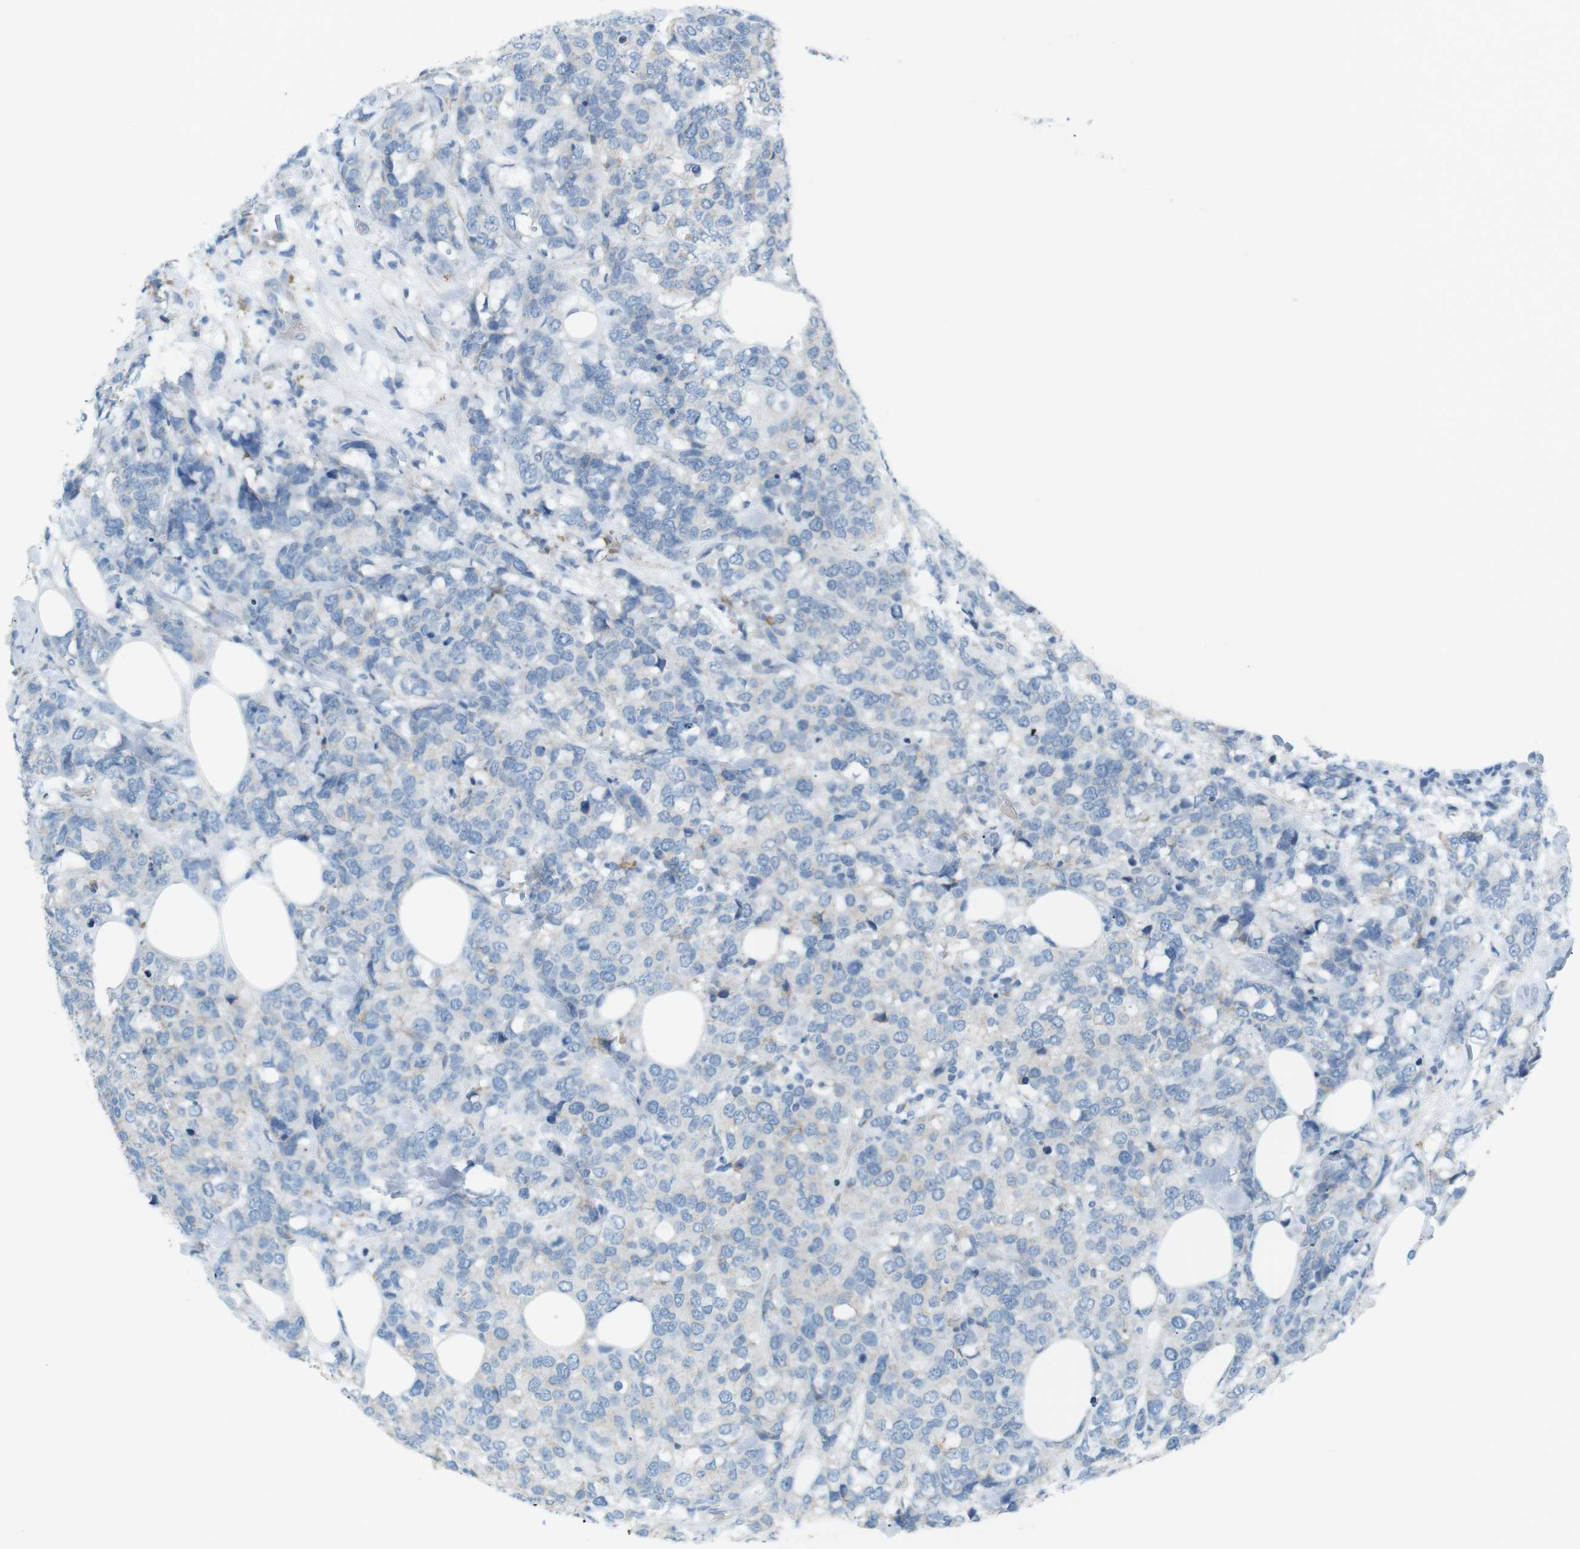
{"staining": {"intensity": "negative", "quantity": "none", "location": "none"}, "tissue": "breast cancer", "cell_type": "Tumor cells", "image_type": "cancer", "snomed": [{"axis": "morphology", "description": "Lobular carcinoma"}, {"axis": "topography", "description": "Breast"}], "caption": "Immunohistochemical staining of breast lobular carcinoma reveals no significant staining in tumor cells. (DAB (3,3'-diaminobenzidine) IHC with hematoxylin counter stain).", "gene": "VAMP1", "patient": {"sex": "female", "age": 59}}